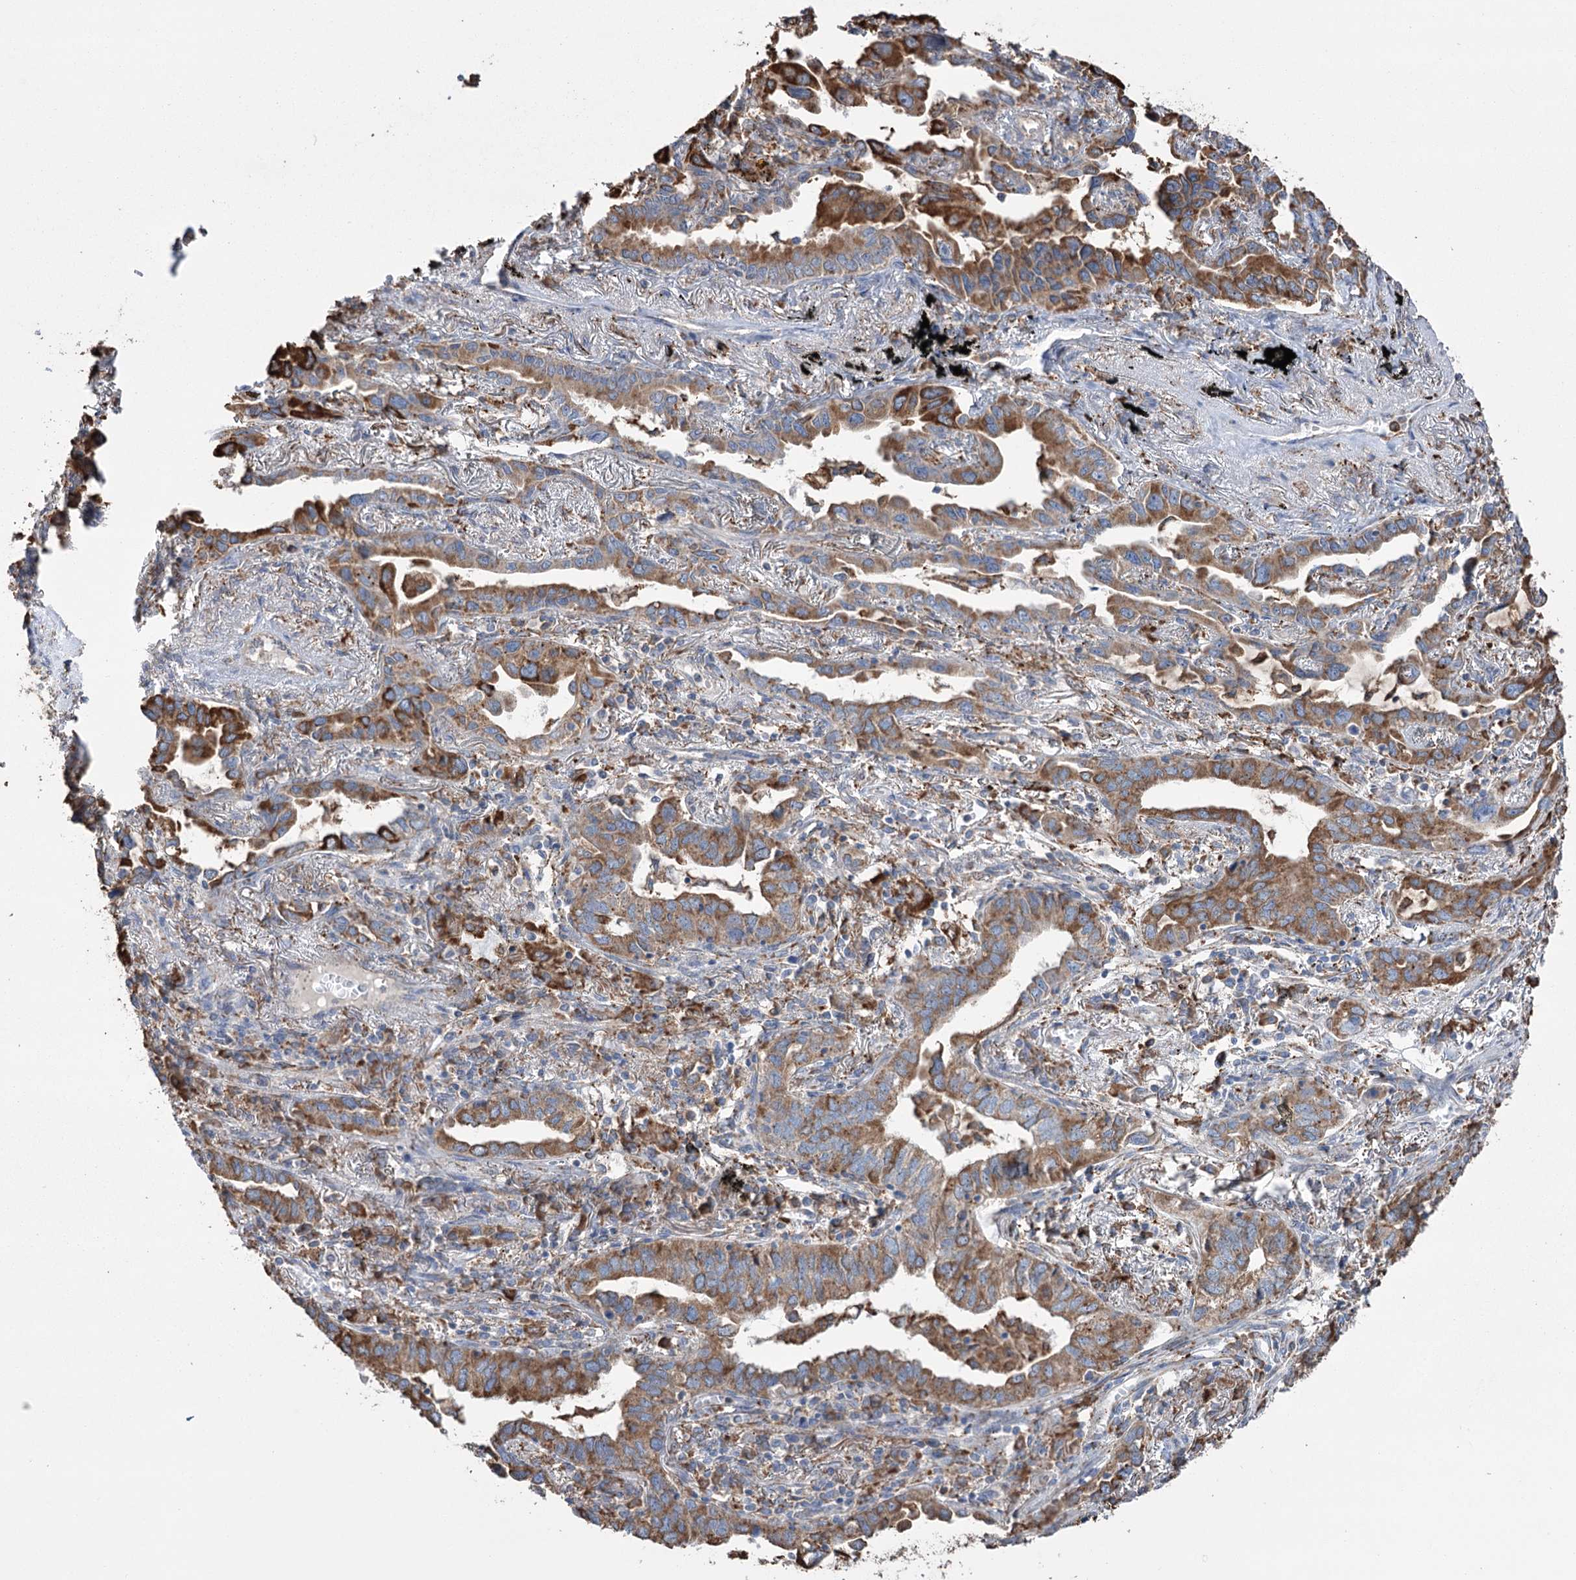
{"staining": {"intensity": "moderate", "quantity": ">75%", "location": "cytoplasmic/membranous"}, "tissue": "lung cancer", "cell_type": "Tumor cells", "image_type": "cancer", "snomed": [{"axis": "morphology", "description": "Adenocarcinoma, NOS"}, {"axis": "topography", "description": "Lung"}], "caption": "Lung adenocarcinoma was stained to show a protein in brown. There is medium levels of moderate cytoplasmic/membranous positivity in approximately >75% of tumor cells.", "gene": "TRIM71", "patient": {"sex": "male", "age": 67}}